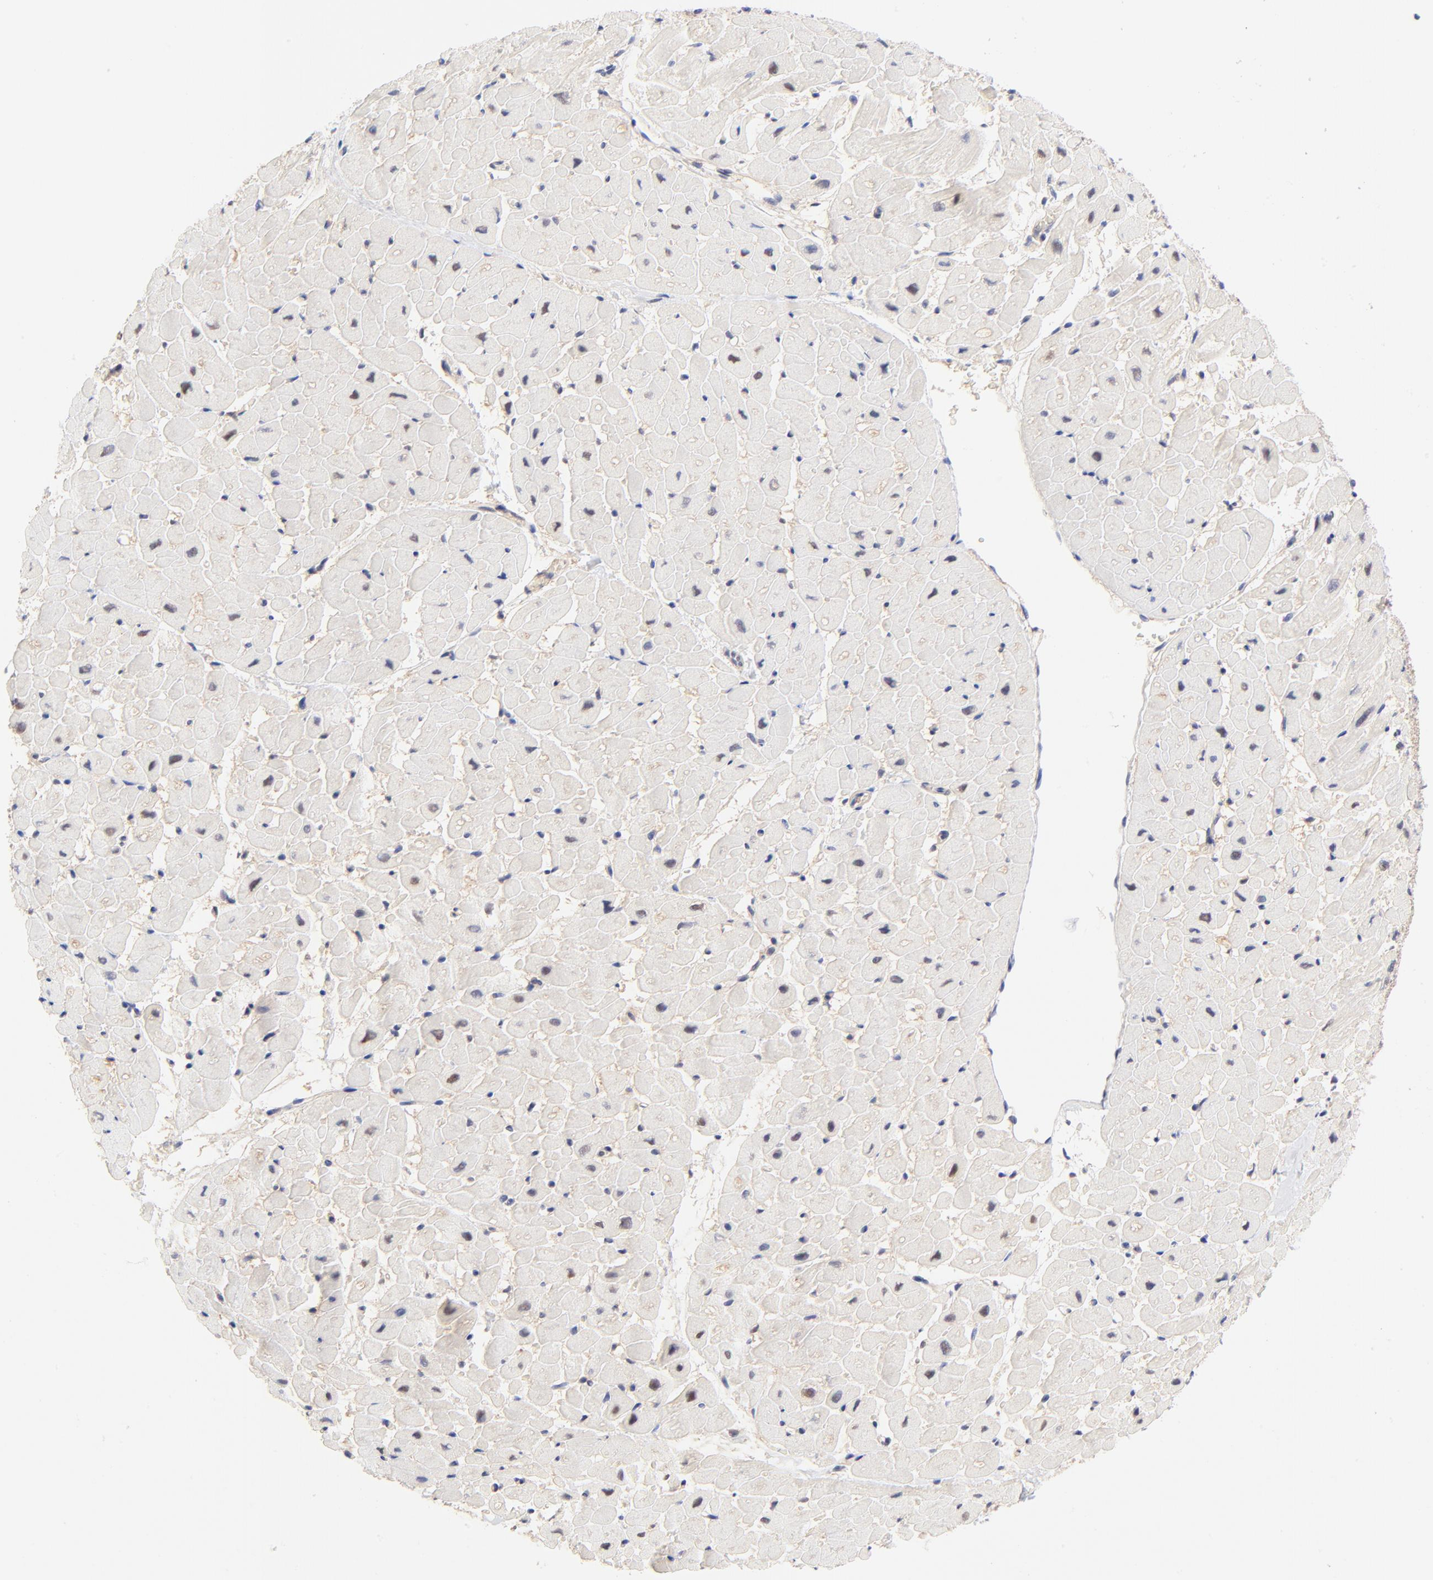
{"staining": {"intensity": "negative", "quantity": "none", "location": "none"}, "tissue": "heart muscle", "cell_type": "Cardiomyocytes", "image_type": "normal", "snomed": [{"axis": "morphology", "description": "Normal tissue, NOS"}, {"axis": "topography", "description": "Heart"}], "caption": "Human heart muscle stained for a protein using immunohistochemistry shows no positivity in cardiomyocytes.", "gene": "TXNL1", "patient": {"sex": "male", "age": 45}}